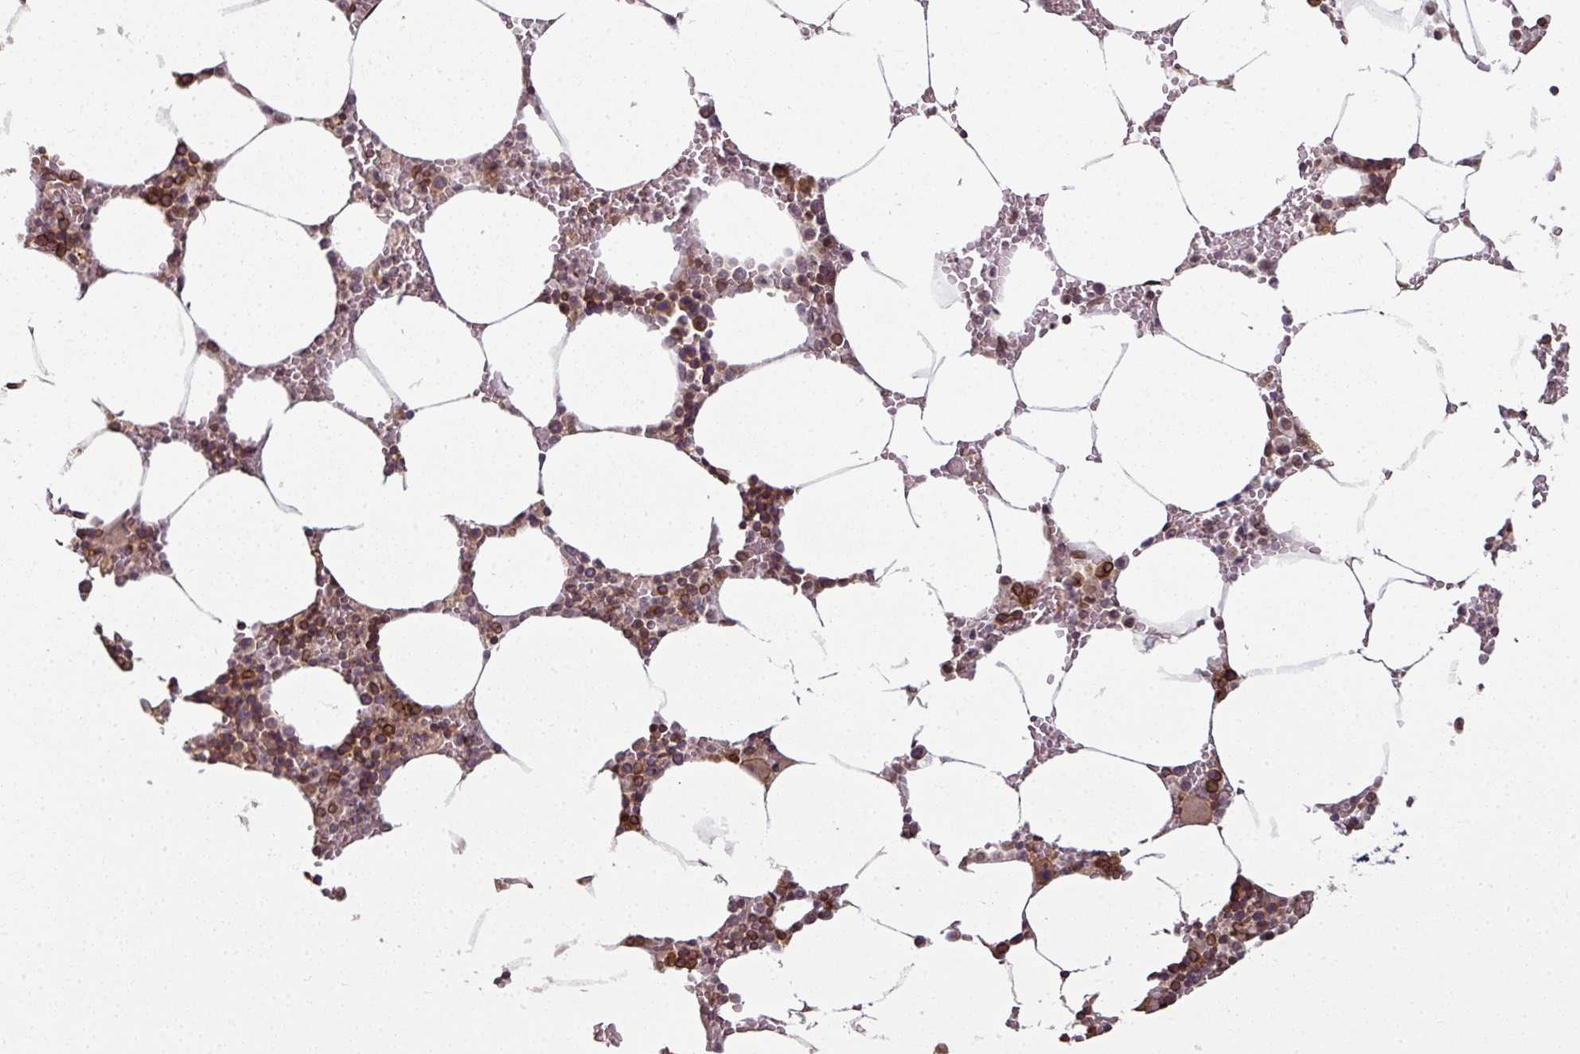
{"staining": {"intensity": "strong", "quantity": "25%-75%", "location": "cytoplasmic/membranous,nuclear"}, "tissue": "bone marrow", "cell_type": "Hematopoietic cells", "image_type": "normal", "snomed": [{"axis": "morphology", "description": "Normal tissue, NOS"}, {"axis": "topography", "description": "Bone marrow"}], "caption": "This micrograph reveals unremarkable bone marrow stained with immunohistochemistry to label a protein in brown. The cytoplasmic/membranous,nuclear of hematopoietic cells show strong positivity for the protein. Nuclei are counter-stained blue.", "gene": "RANGAP1", "patient": {"sex": "male", "age": 70}}